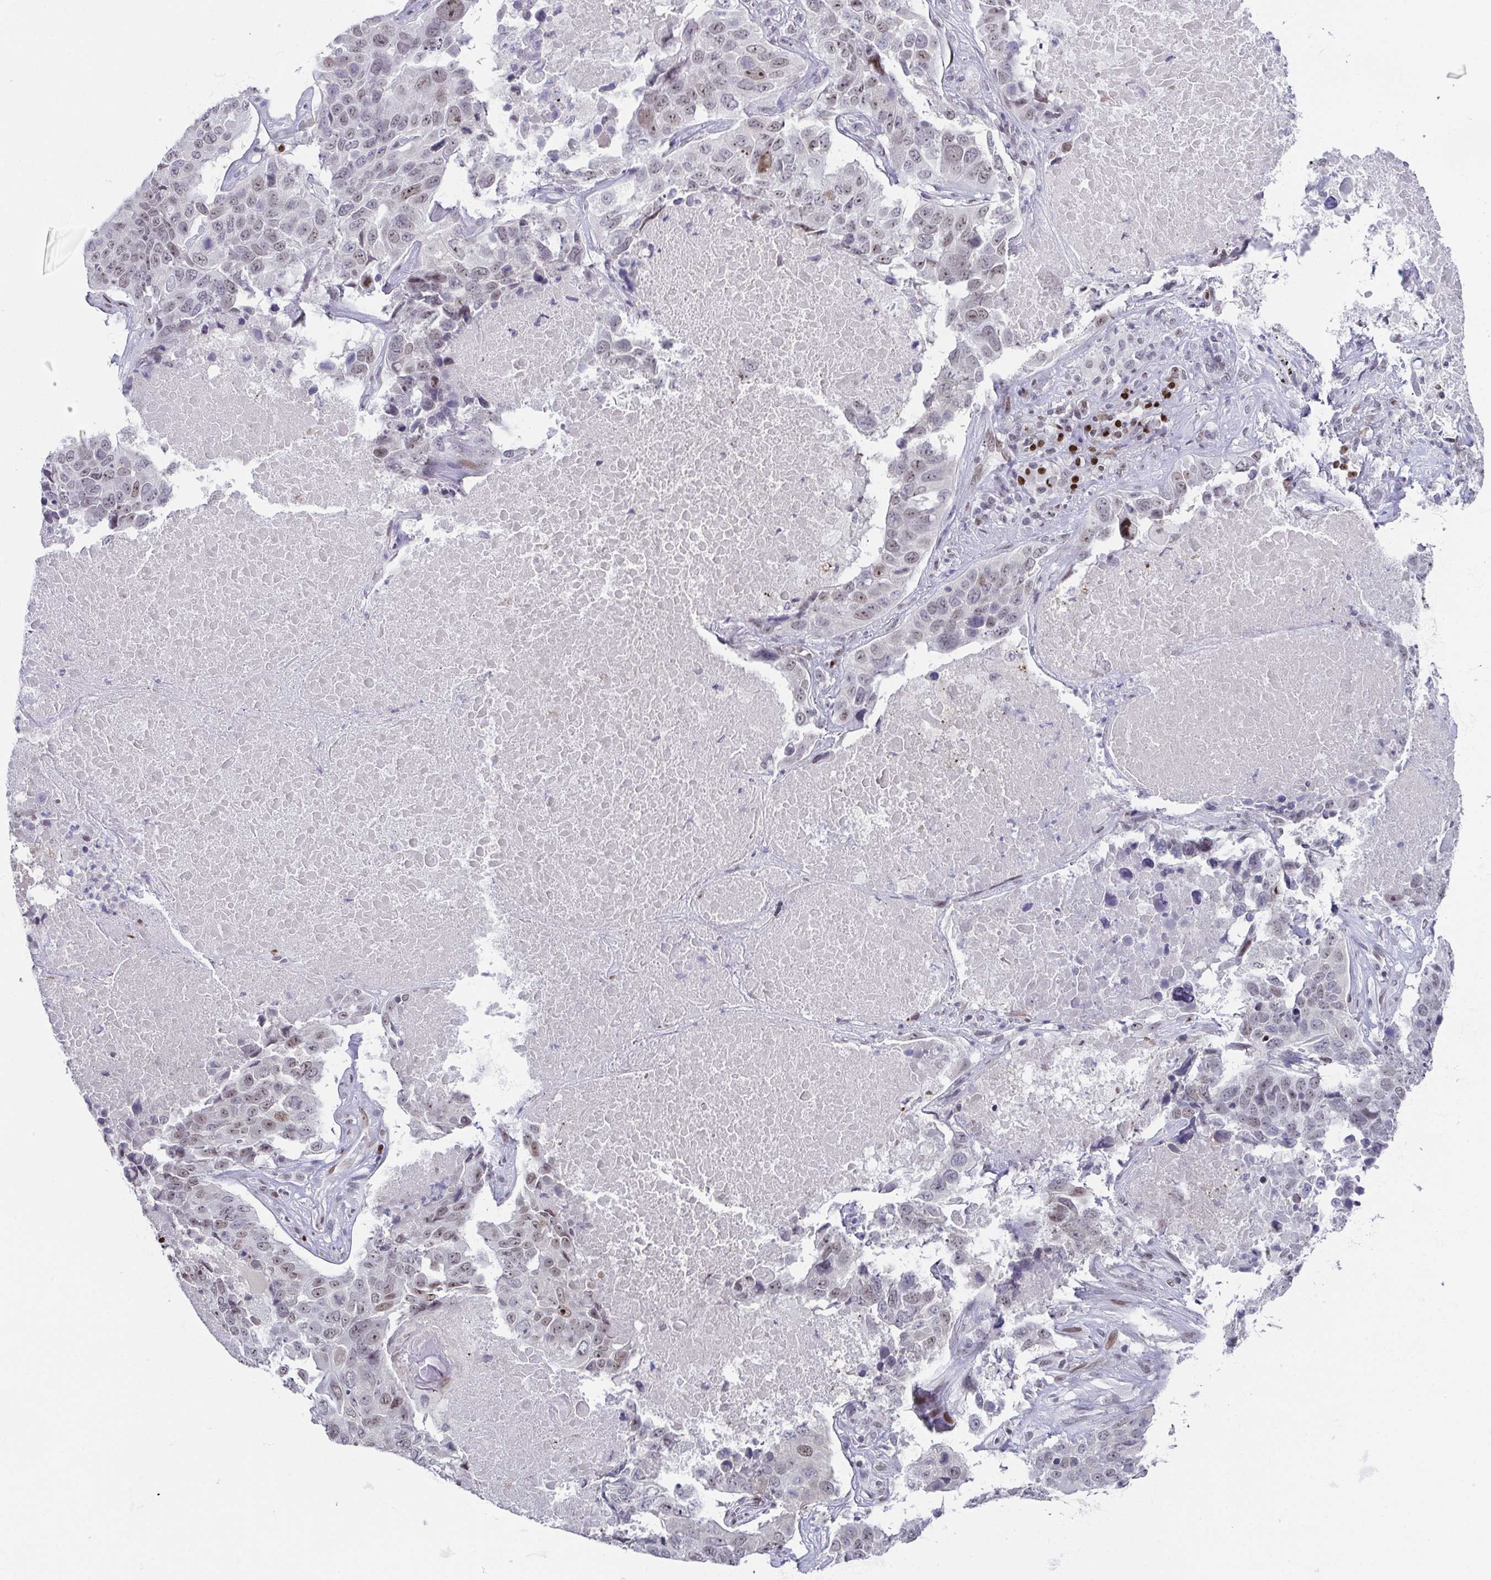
{"staining": {"intensity": "moderate", "quantity": "<25%", "location": "nuclear"}, "tissue": "lung cancer", "cell_type": "Tumor cells", "image_type": "cancer", "snomed": [{"axis": "morphology", "description": "Normal tissue, NOS"}, {"axis": "morphology", "description": "Squamous cell carcinoma, NOS"}, {"axis": "topography", "description": "Bronchus"}, {"axis": "topography", "description": "Lung"}], "caption": "An IHC photomicrograph of tumor tissue is shown. Protein staining in brown shows moderate nuclear positivity in lung cancer (squamous cell carcinoma) within tumor cells. The staining was performed using DAB to visualize the protein expression in brown, while the nuclei were stained in blue with hematoxylin (Magnification: 20x).", "gene": "RB1", "patient": {"sex": "male", "age": 64}}